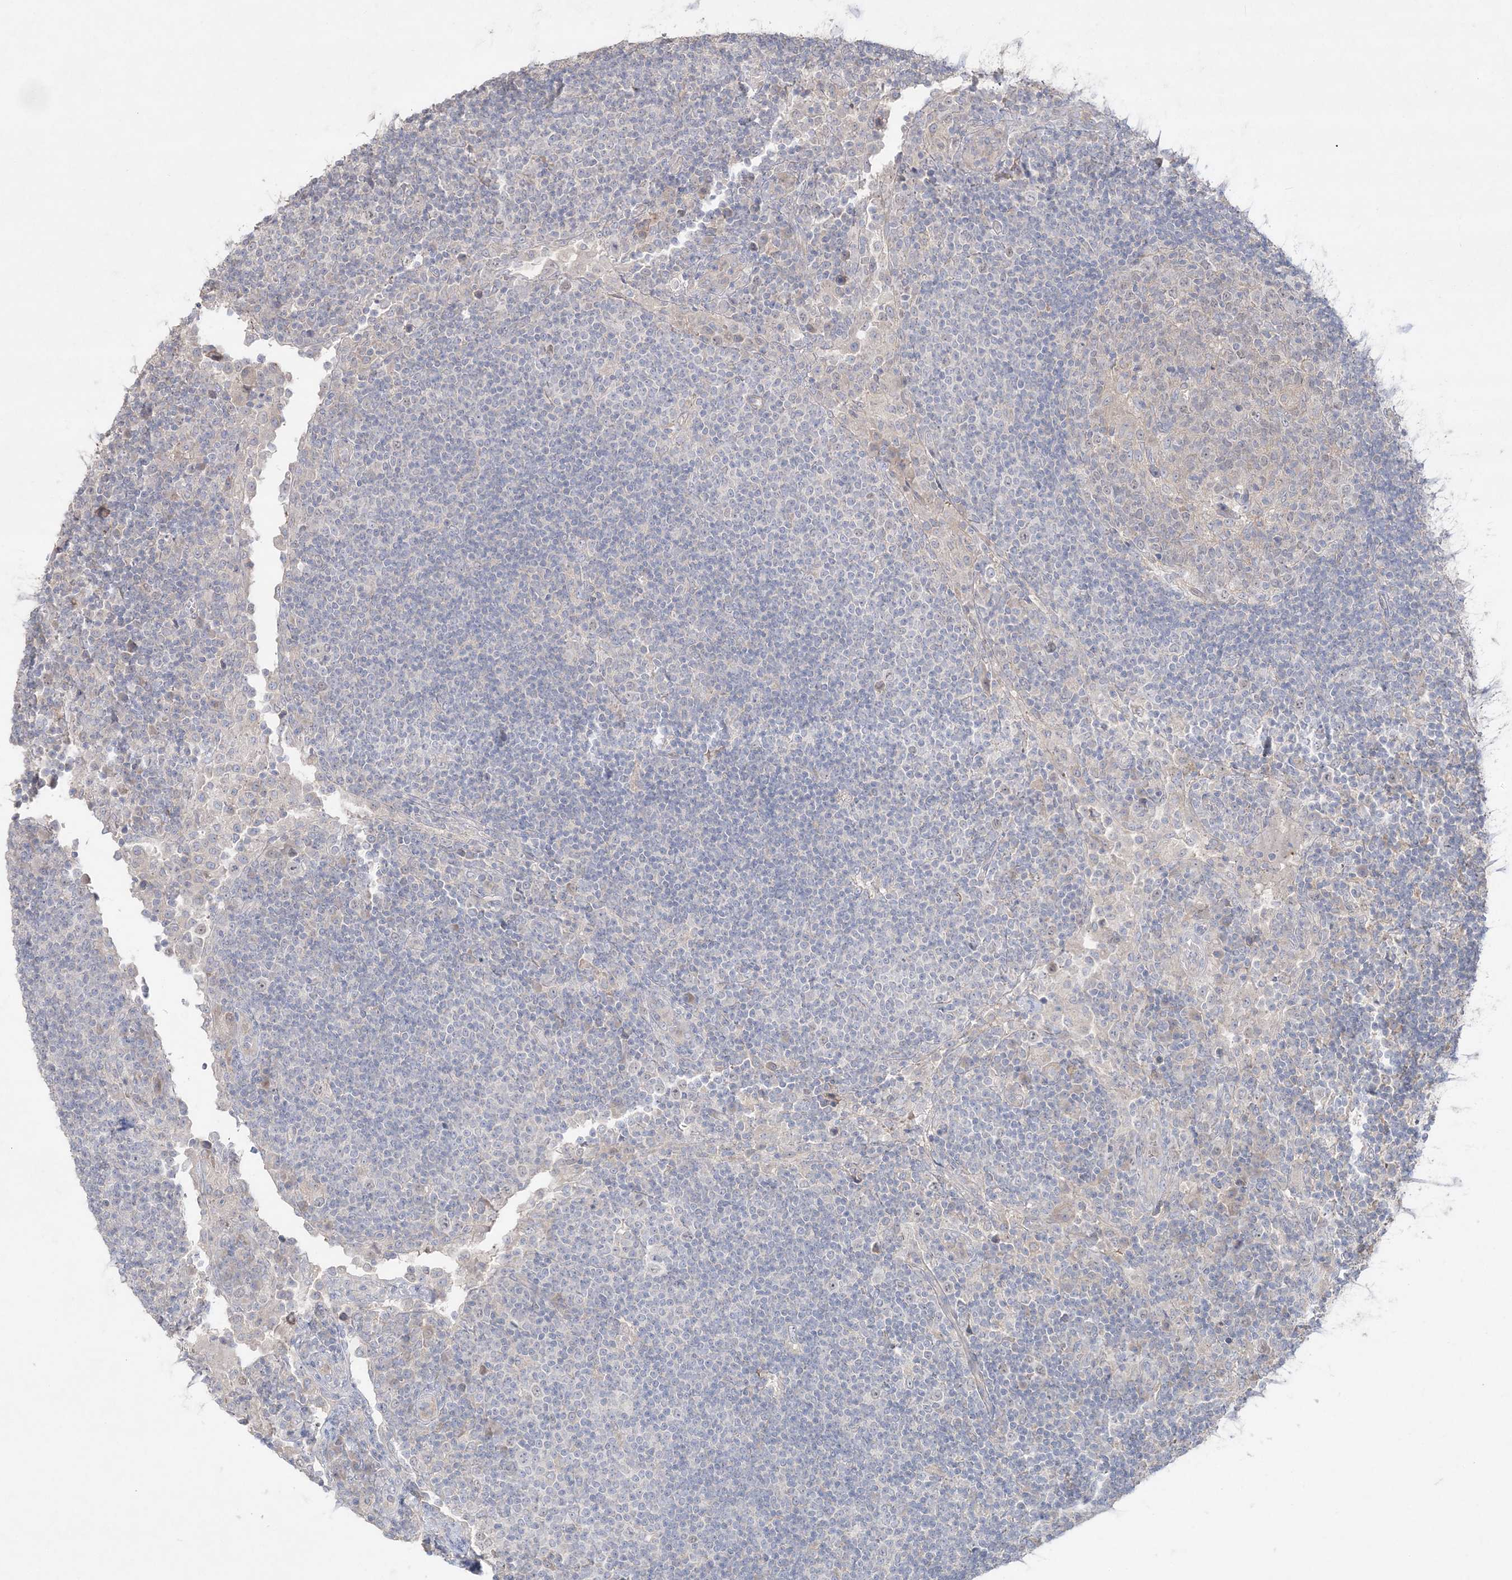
{"staining": {"intensity": "negative", "quantity": "none", "location": "none"}, "tissue": "lymph node", "cell_type": "Germinal center cells", "image_type": "normal", "snomed": [{"axis": "morphology", "description": "Normal tissue, NOS"}, {"axis": "topography", "description": "Lymph node"}], "caption": "This photomicrograph is of benign lymph node stained with IHC to label a protein in brown with the nuclei are counter-stained blue. There is no positivity in germinal center cells.", "gene": "SH3BP4", "patient": {"sex": "female", "age": 53}}